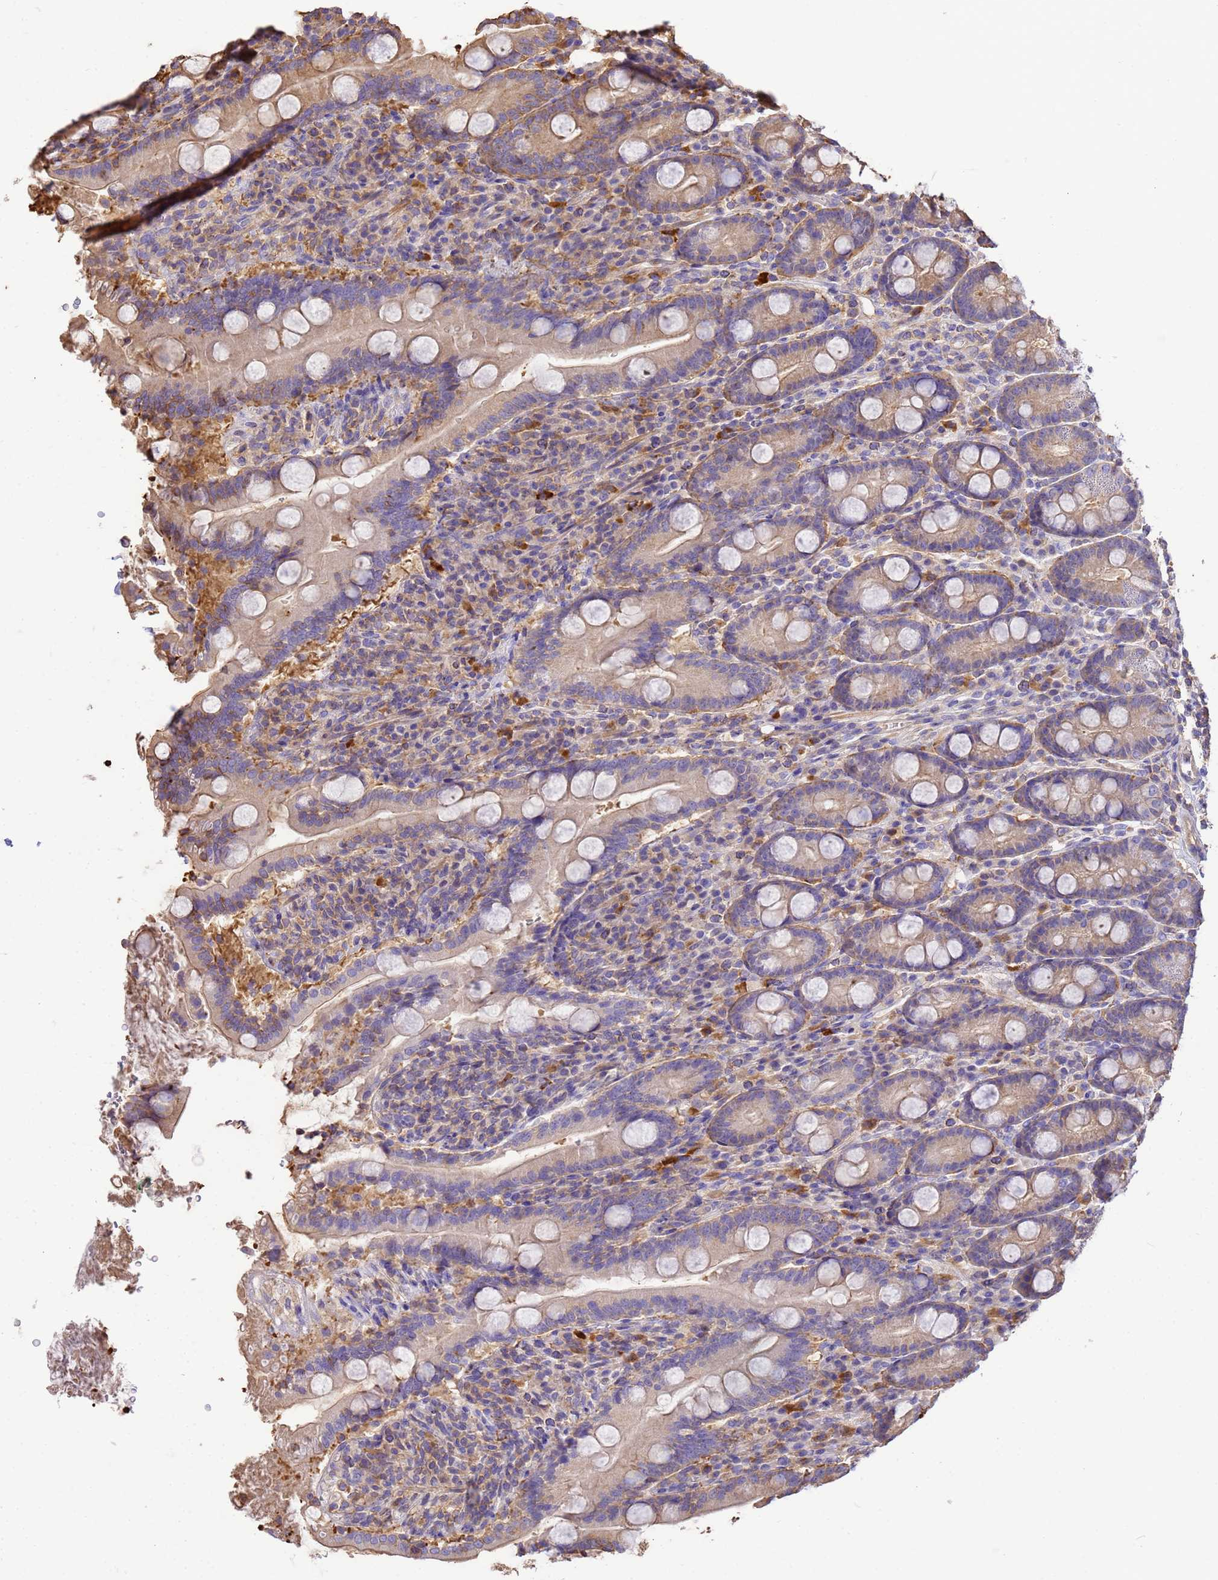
{"staining": {"intensity": "weak", "quantity": "25%-75%", "location": "cytoplasmic/membranous"}, "tissue": "duodenum", "cell_type": "Glandular cells", "image_type": "normal", "snomed": [{"axis": "morphology", "description": "Normal tissue, NOS"}, {"axis": "topography", "description": "Duodenum"}], "caption": "Immunohistochemistry (IHC) of normal human duodenum demonstrates low levels of weak cytoplasmic/membranous expression in approximately 25%-75% of glandular cells. Nuclei are stained in blue.", "gene": "WDR64", "patient": {"sex": "male", "age": 35}}